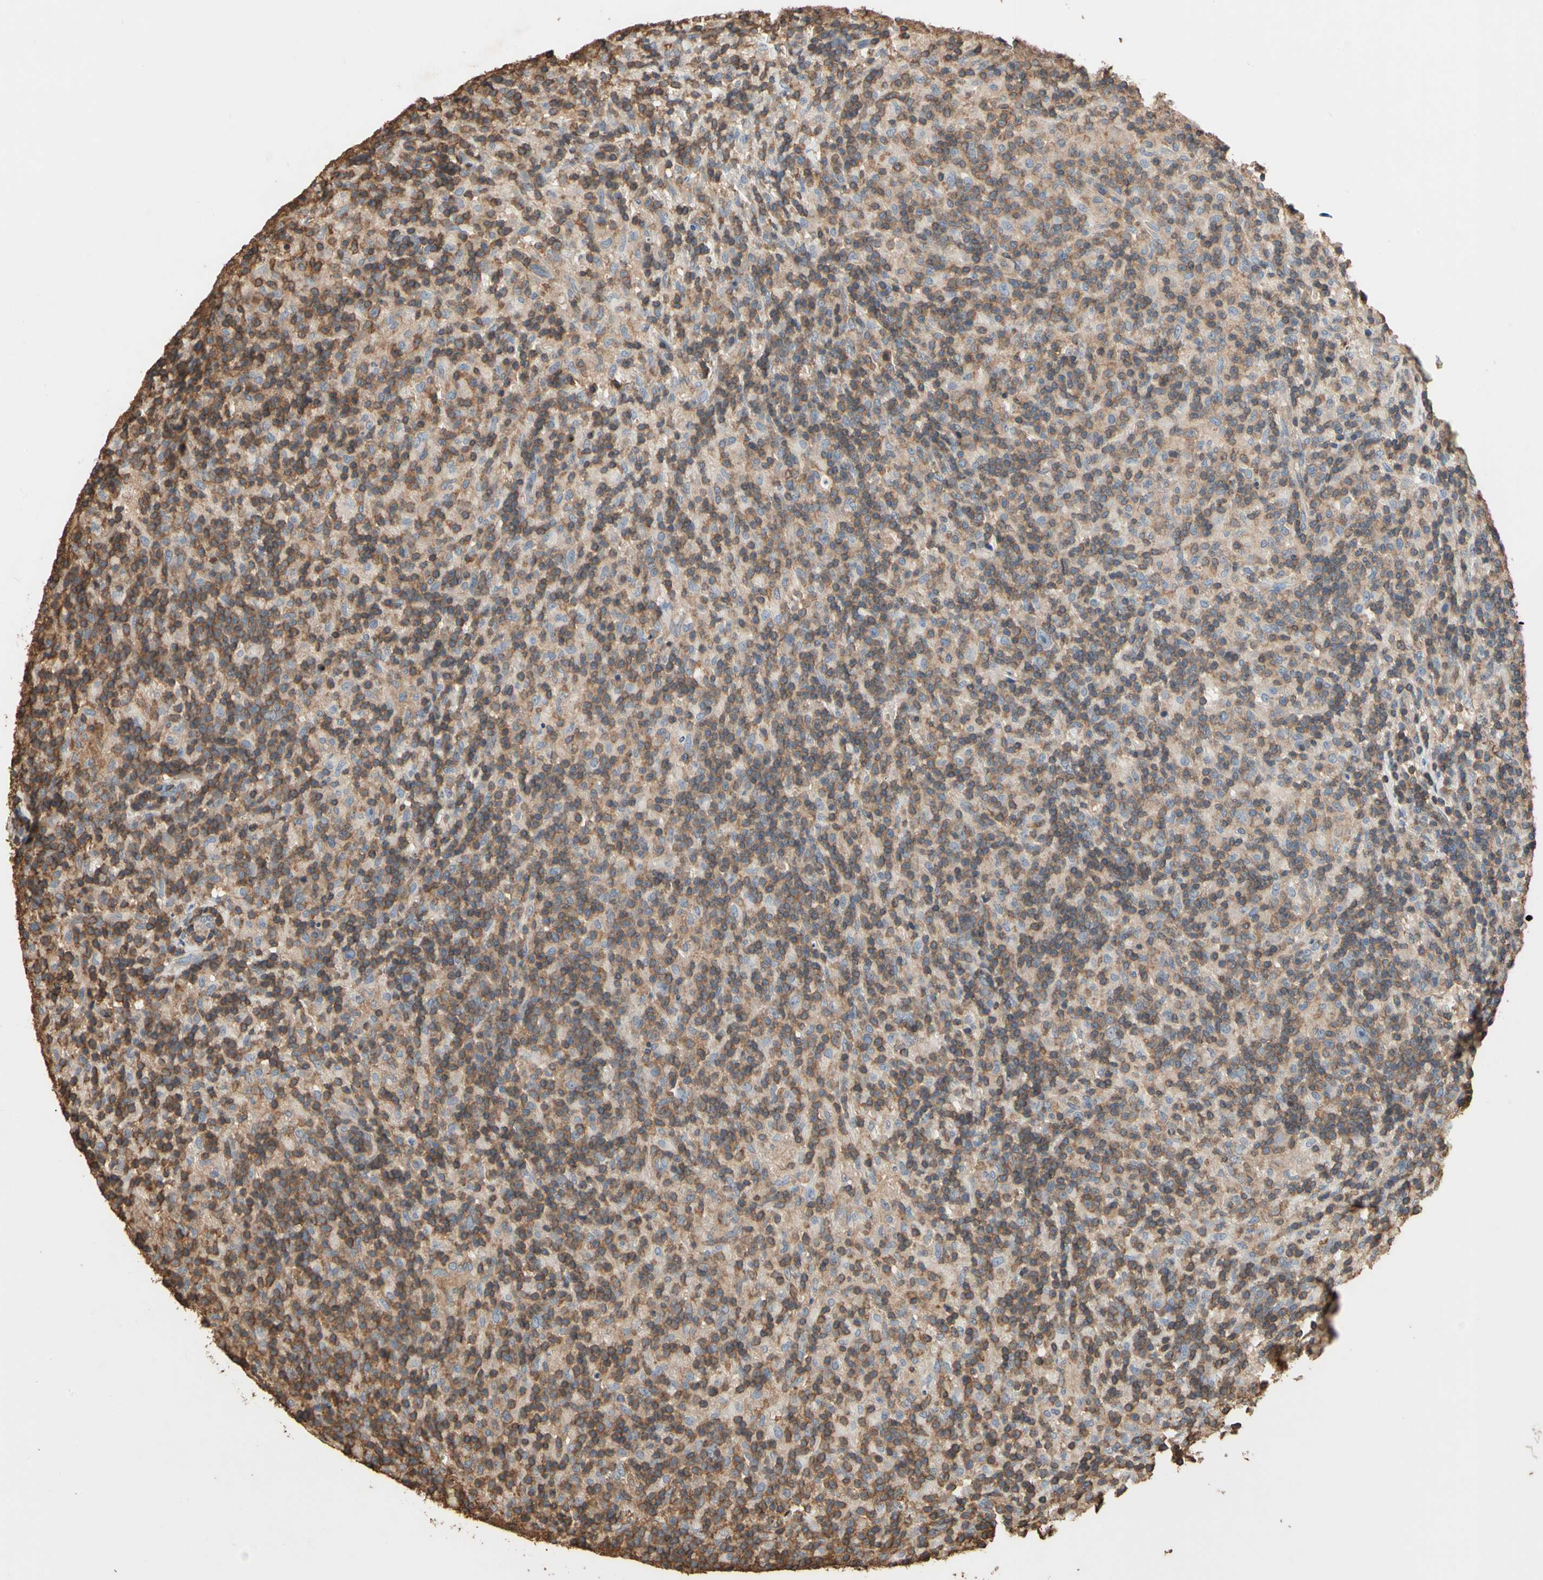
{"staining": {"intensity": "weak", "quantity": "<25%", "location": "cytoplasmic/membranous"}, "tissue": "lymphoma", "cell_type": "Tumor cells", "image_type": "cancer", "snomed": [{"axis": "morphology", "description": "Hodgkin's disease, NOS"}, {"axis": "topography", "description": "Lymph node"}], "caption": "High magnification brightfield microscopy of lymphoma stained with DAB (3,3'-diaminobenzidine) (brown) and counterstained with hematoxylin (blue): tumor cells show no significant expression.", "gene": "MAP3K10", "patient": {"sex": "male", "age": 70}}